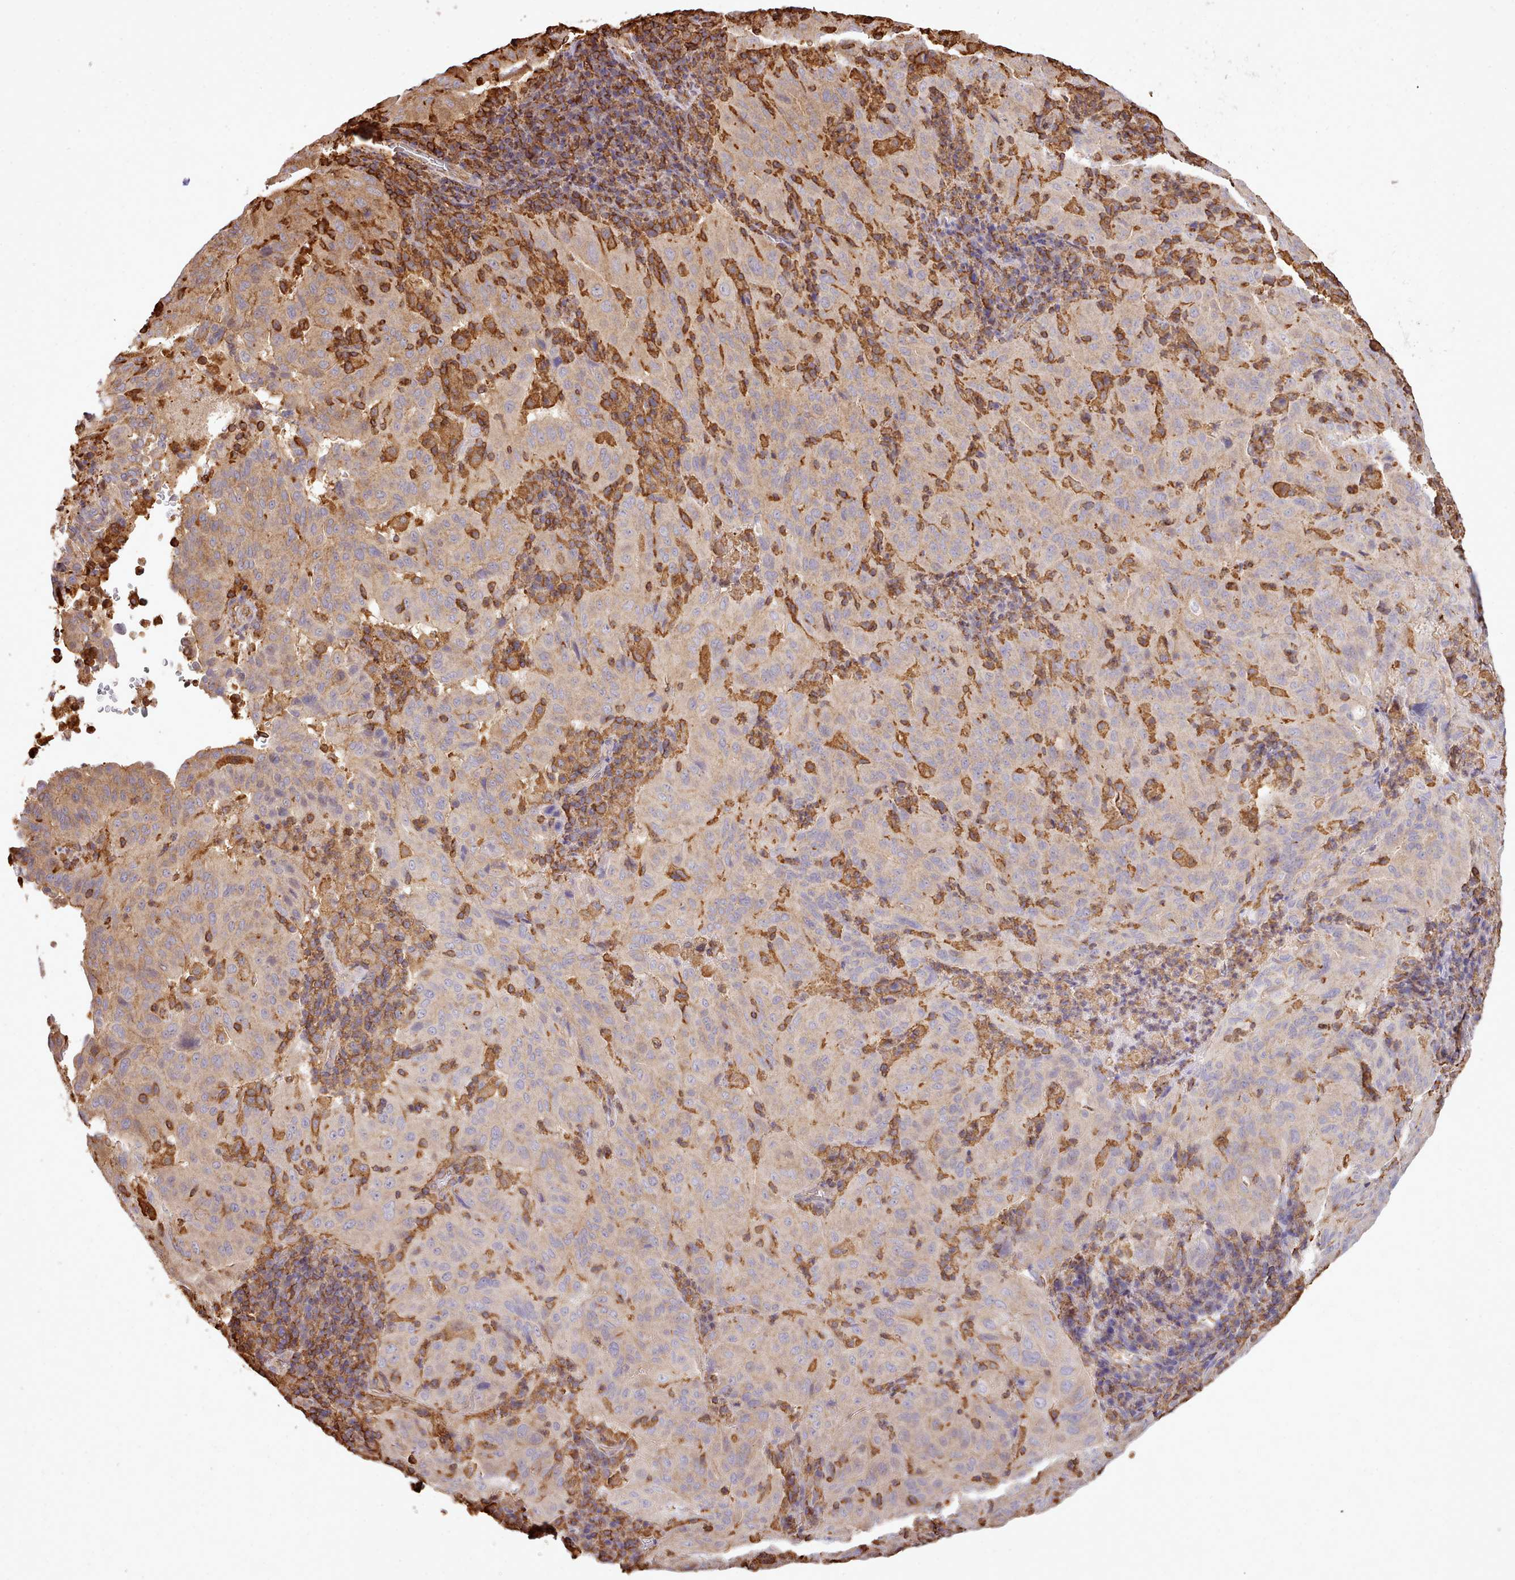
{"staining": {"intensity": "moderate", "quantity": "25%-75%", "location": "cytoplasmic/membranous"}, "tissue": "pancreatic cancer", "cell_type": "Tumor cells", "image_type": "cancer", "snomed": [{"axis": "morphology", "description": "Adenocarcinoma, NOS"}, {"axis": "topography", "description": "Pancreas"}], "caption": "Moderate cytoplasmic/membranous staining for a protein is appreciated in about 25%-75% of tumor cells of adenocarcinoma (pancreatic) using immunohistochemistry (IHC).", "gene": "CAPZA1", "patient": {"sex": "male", "age": 63}}